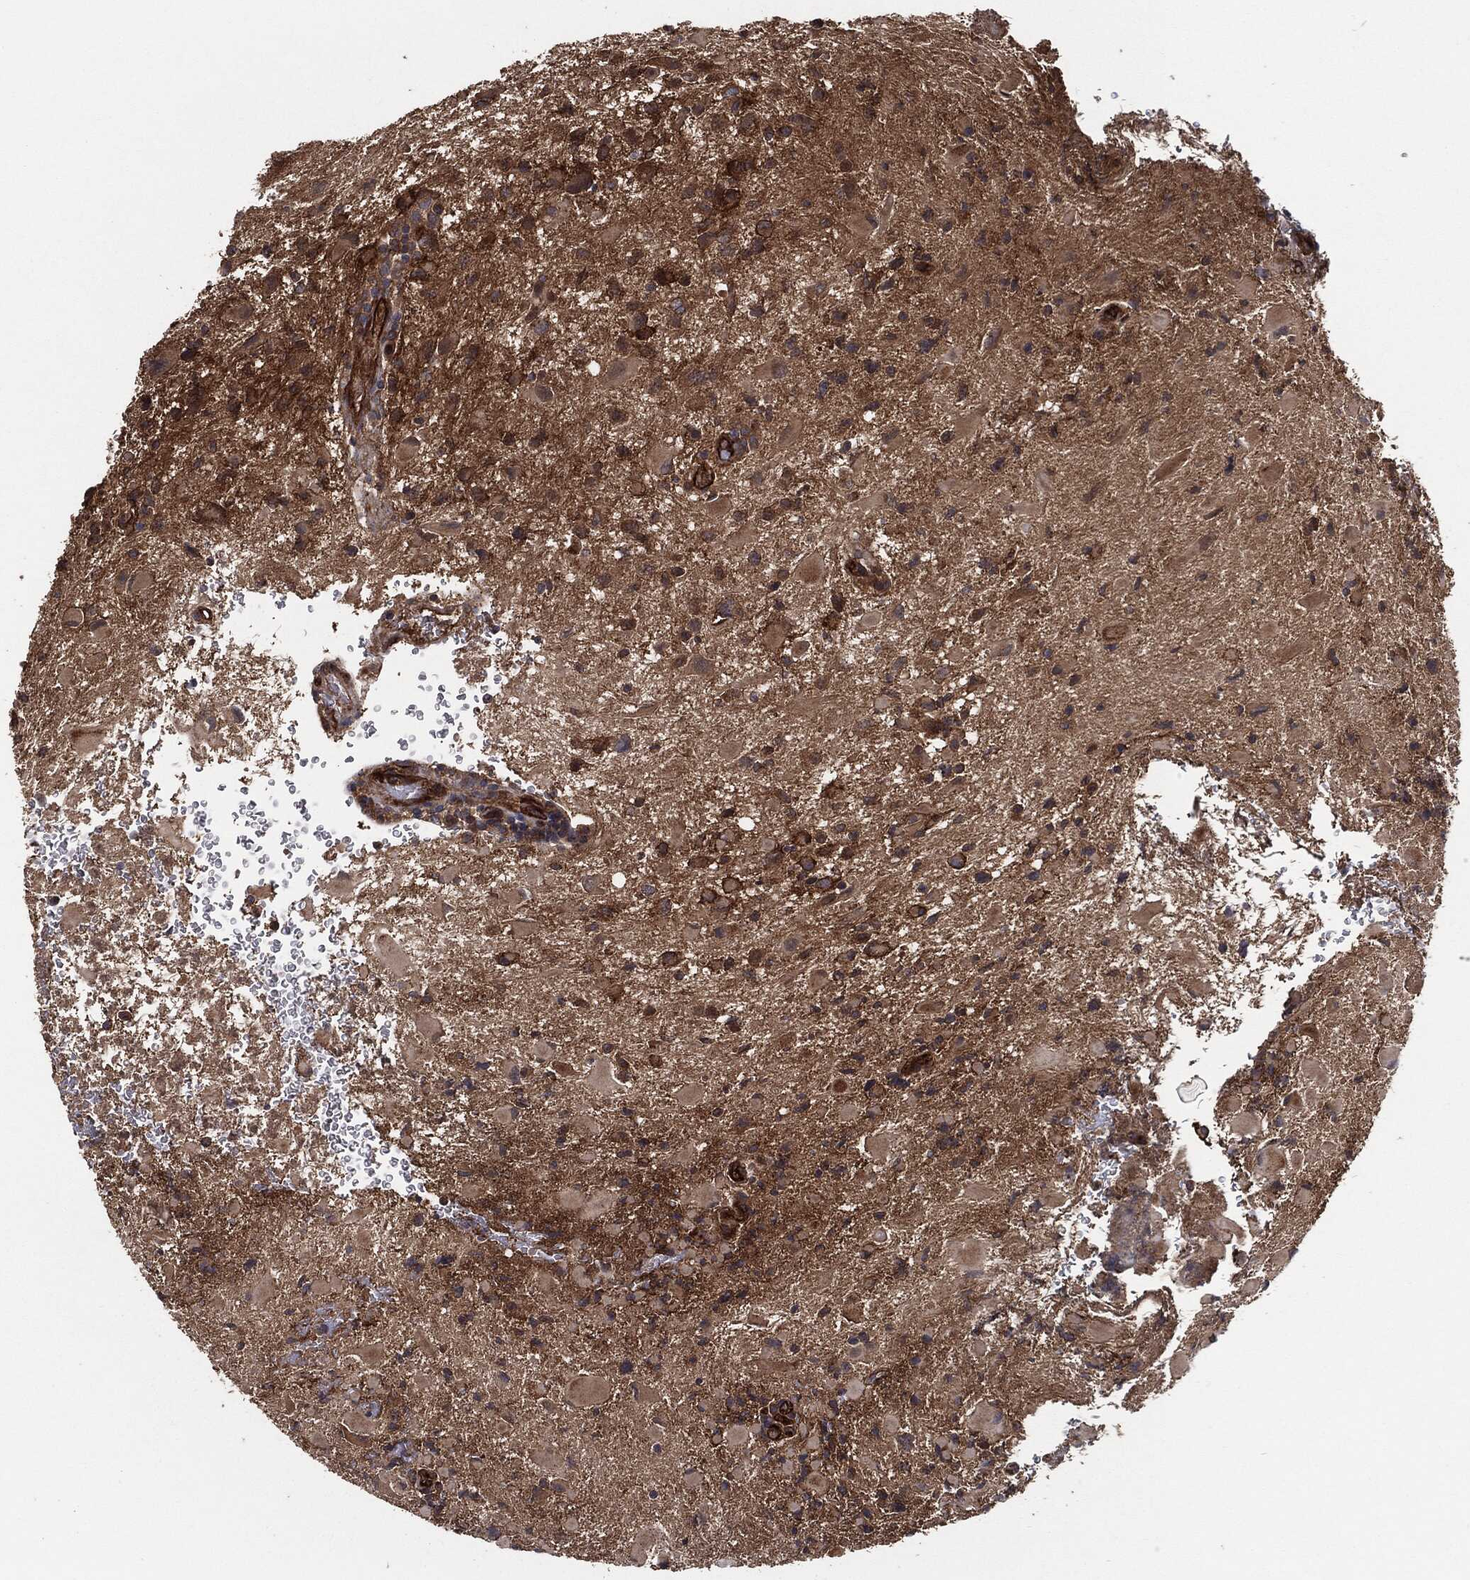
{"staining": {"intensity": "moderate", "quantity": "25%-75%", "location": "cytoplasmic/membranous"}, "tissue": "glioma", "cell_type": "Tumor cells", "image_type": "cancer", "snomed": [{"axis": "morphology", "description": "Glioma, malignant, Low grade"}, {"axis": "topography", "description": "Brain"}], "caption": "Immunohistochemical staining of glioma demonstrates medium levels of moderate cytoplasmic/membranous protein positivity in about 25%-75% of tumor cells.", "gene": "CTNNA1", "patient": {"sex": "female", "age": 32}}